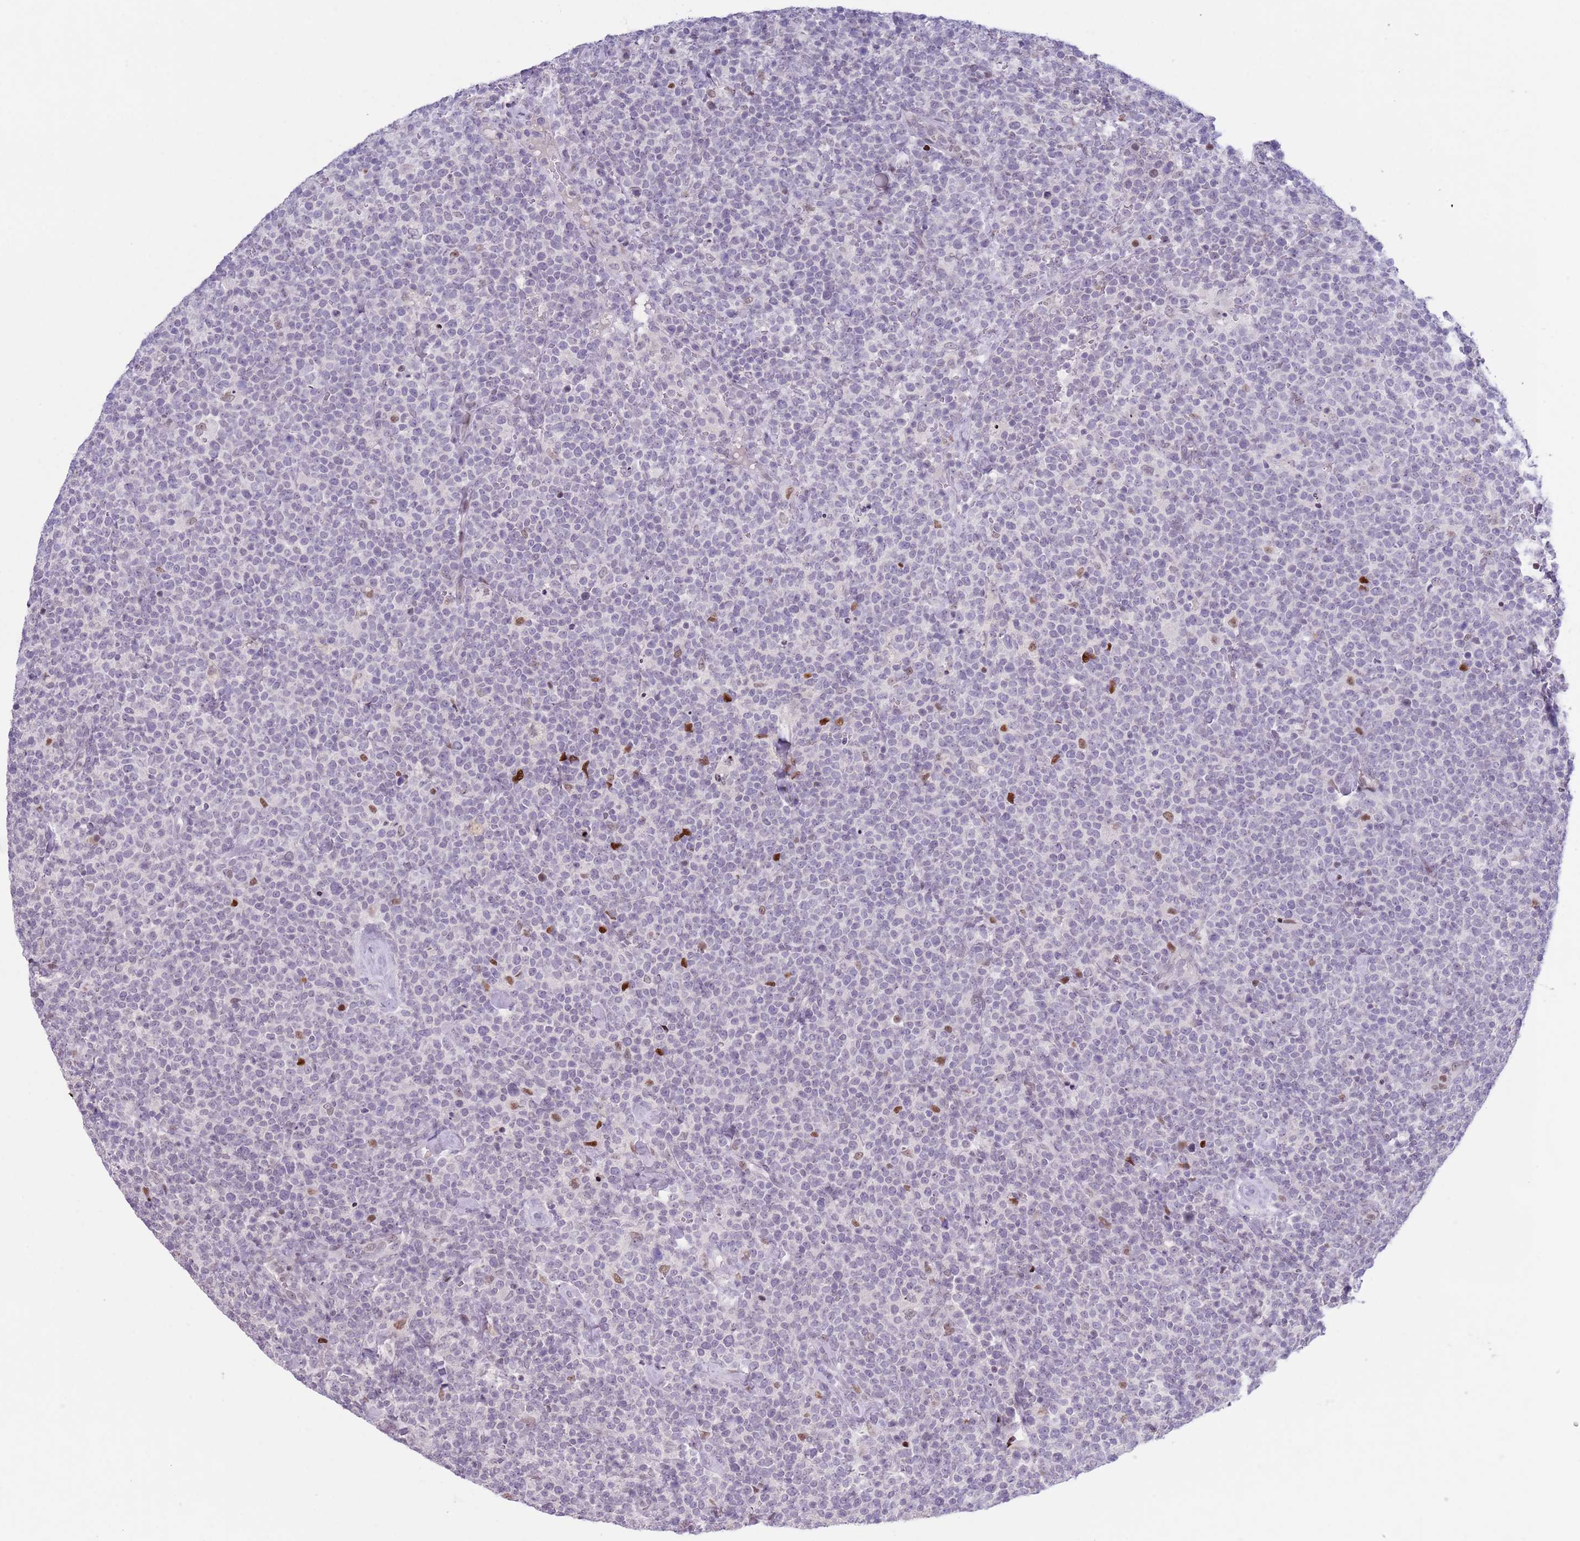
{"staining": {"intensity": "negative", "quantity": "none", "location": "none"}, "tissue": "lymphoma", "cell_type": "Tumor cells", "image_type": "cancer", "snomed": [{"axis": "morphology", "description": "Malignant lymphoma, non-Hodgkin's type, High grade"}, {"axis": "topography", "description": "Lymph node"}], "caption": "Immunohistochemistry image of neoplastic tissue: human malignant lymphoma, non-Hodgkin's type (high-grade) stained with DAB (3,3'-diaminobenzidine) demonstrates no significant protein expression in tumor cells.", "gene": "MFSD10", "patient": {"sex": "male", "age": 61}}